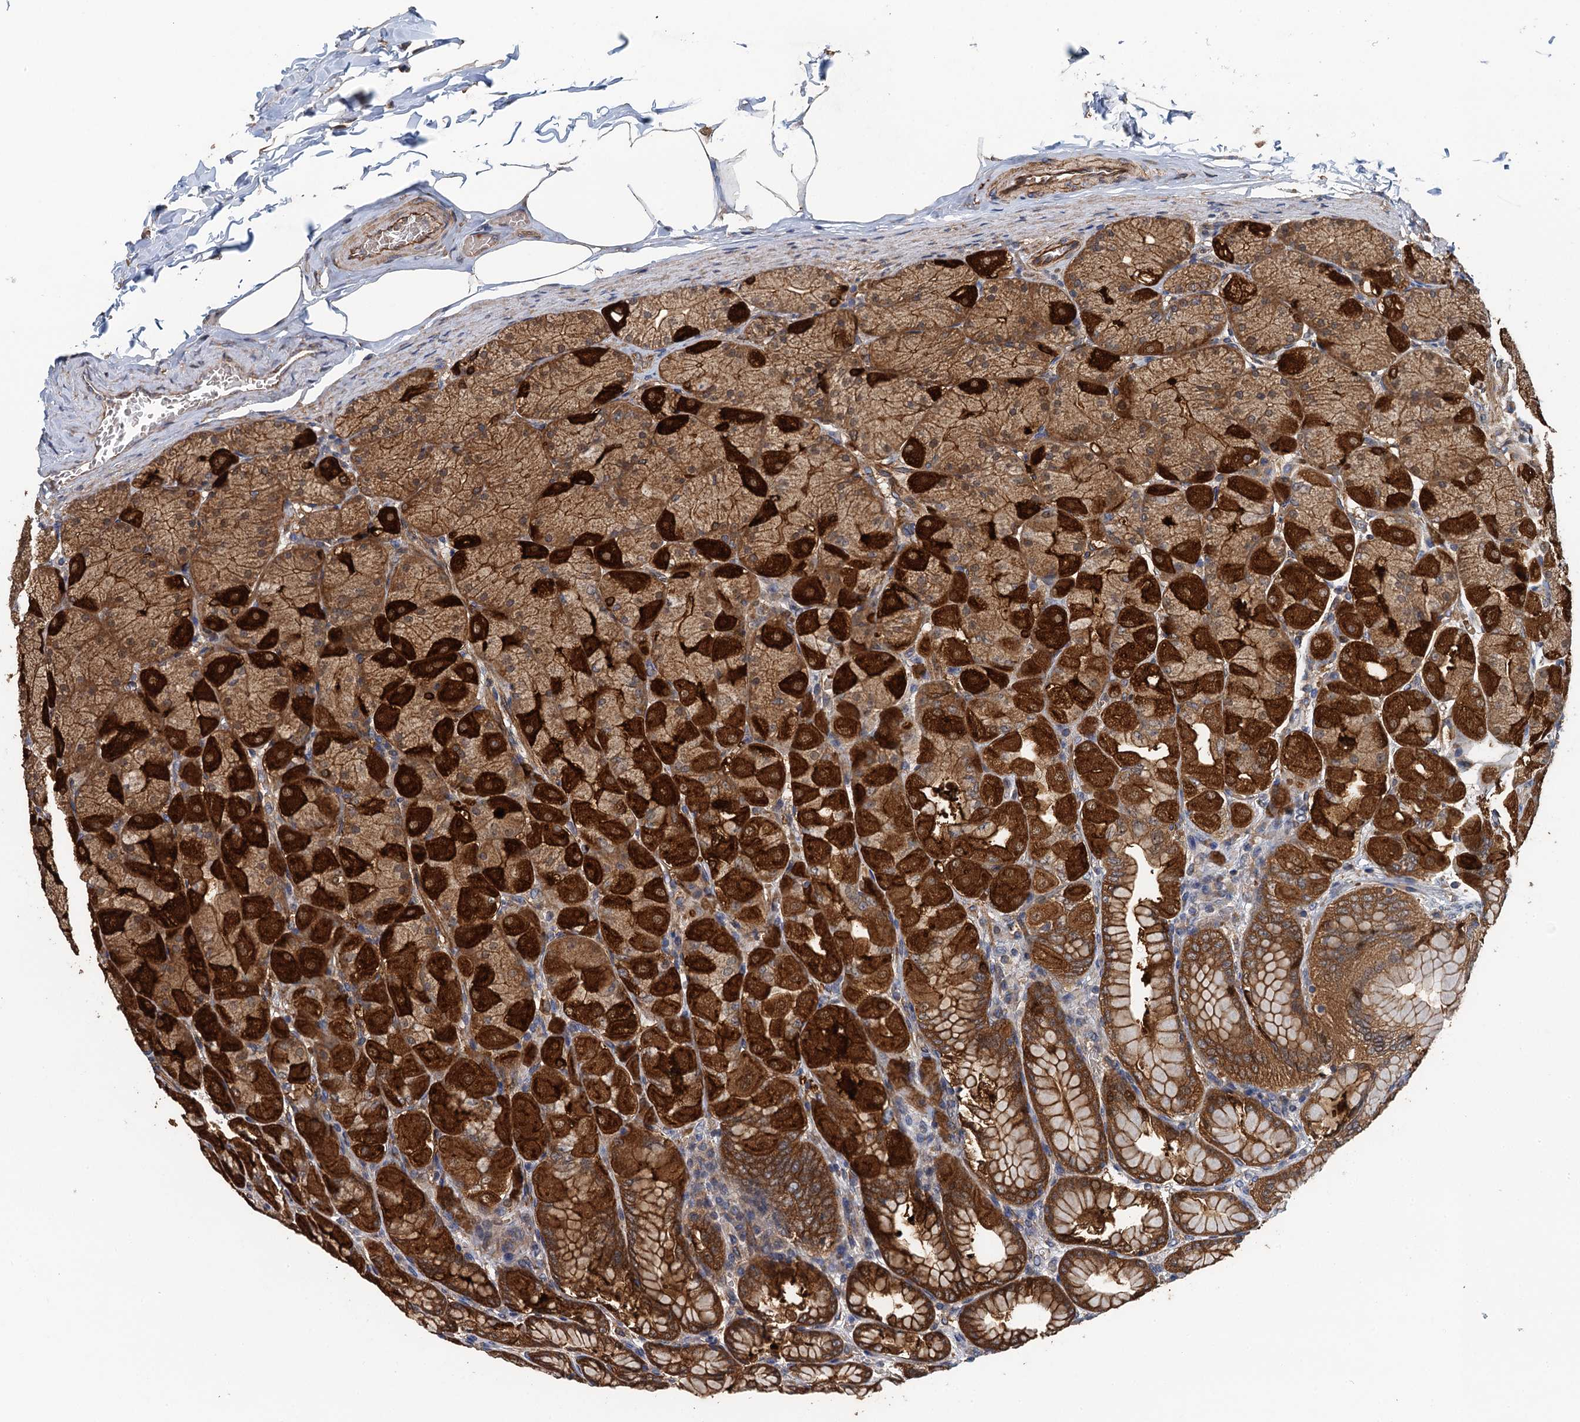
{"staining": {"intensity": "strong", "quantity": ">75%", "location": "cytoplasmic/membranous"}, "tissue": "stomach", "cell_type": "Glandular cells", "image_type": "normal", "snomed": [{"axis": "morphology", "description": "Normal tissue, NOS"}, {"axis": "topography", "description": "Stomach, upper"}], "caption": "This photomicrograph displays immunohistochemistry (IHC) staining of benign human stomach, with high strong cytoplasmic/membranous staining in approximately >75% of glandular cells.", "gene": "RSAD2", "patient": {"sex": "female", "age": 56}}